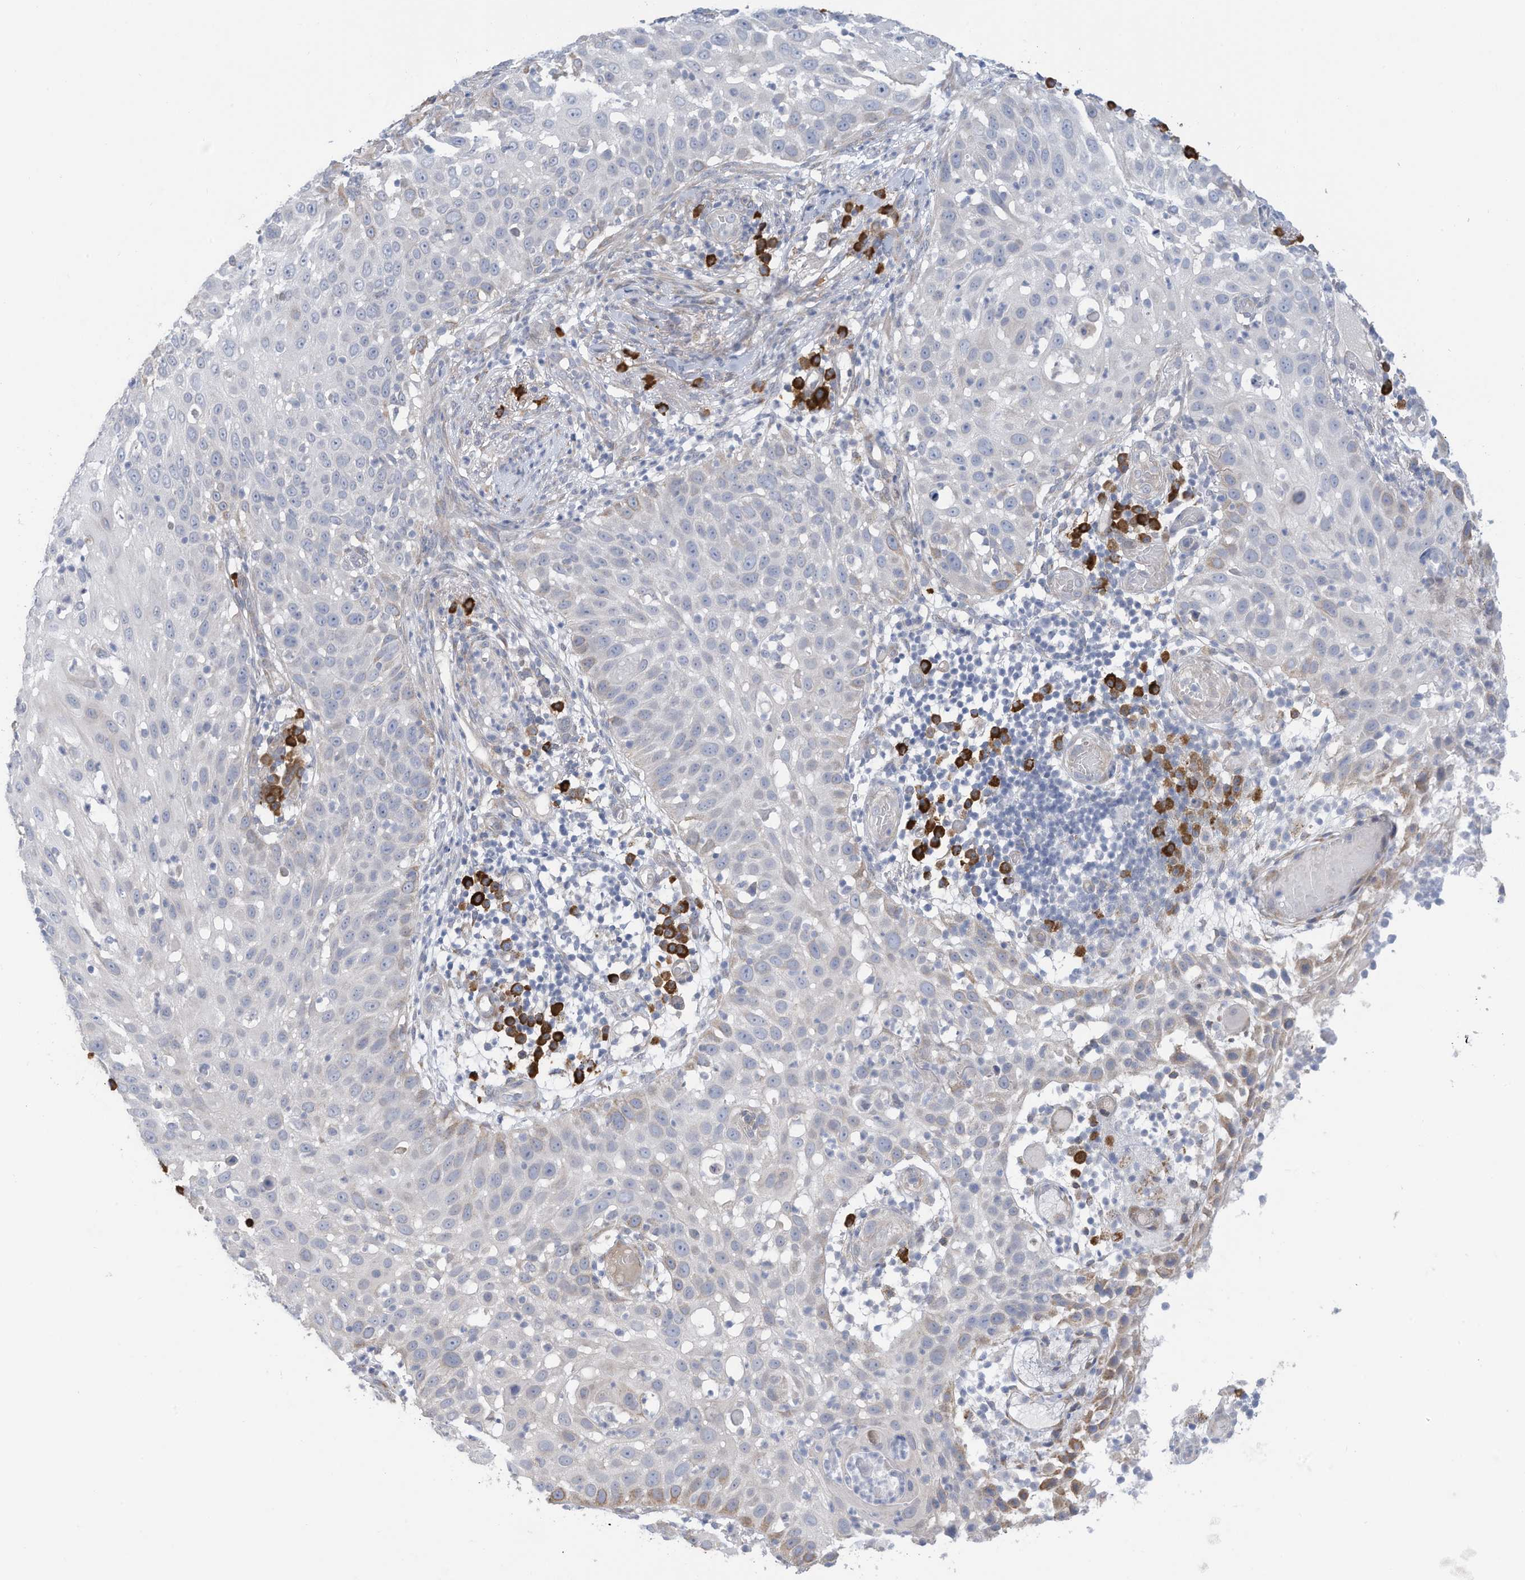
{"staining": {"intensity": "negative", "quantity": "none", "location": "none"}, "tissue": "skin cancer", "cell_type": "Tumor cells", "image_type": "cancer", "snomed": [{"axis": "morphology", "description": "Squamous cell carcinoma, NOS"}, {"axis": "topography", "description": "Skin"}], "caption": "Skin cancer was stained to show a protein in brown. There is no significant positivity in tumor cells. The staining is performed using DAB brown chromogen with nuclei counter-stained in using hematoxylin.", "gene": "ZNF292", "patient": {"sex": "female", "age": 44}}